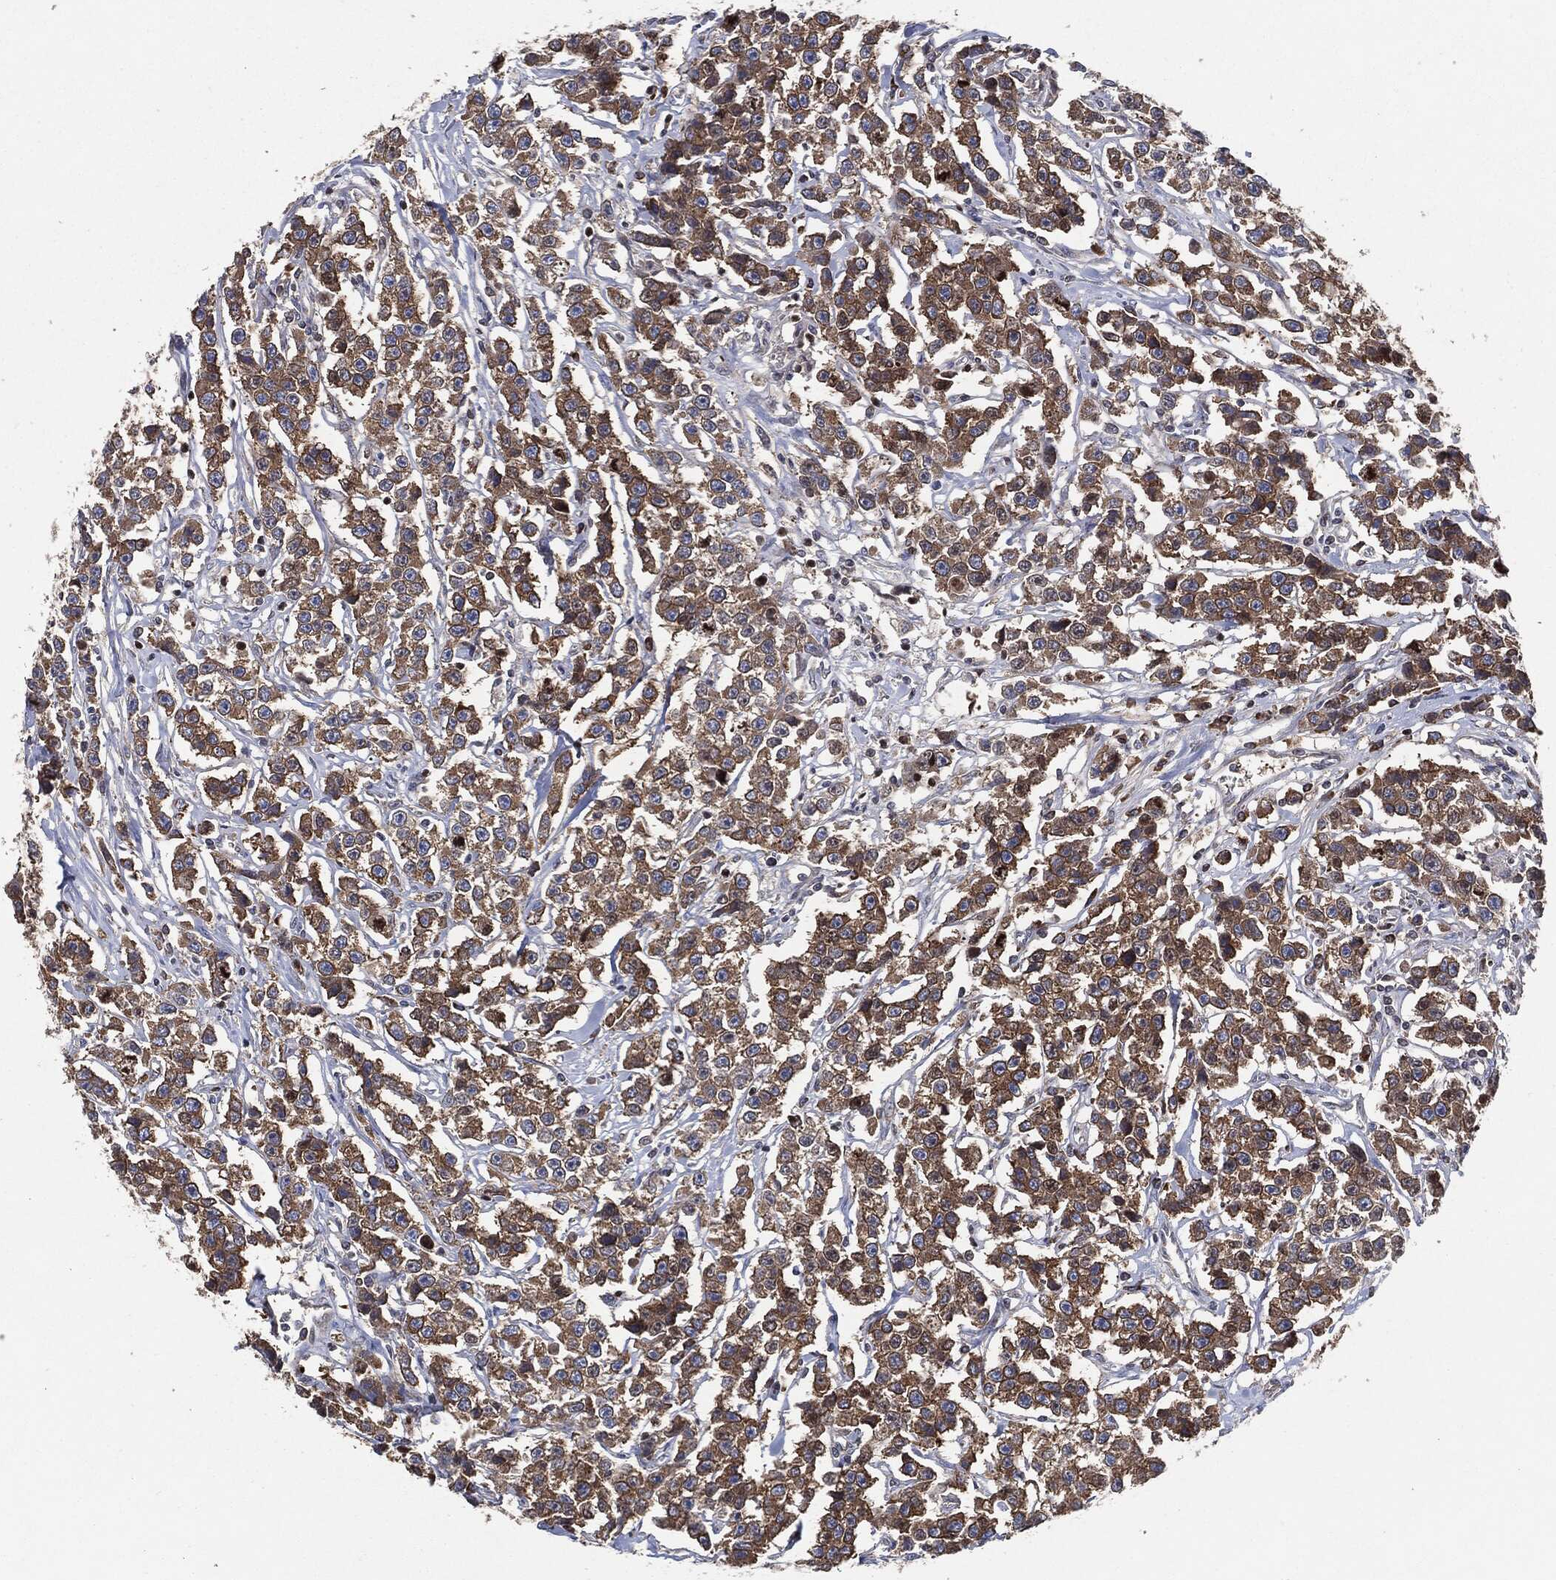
{"staining": {"intensity": "moderate", "quantity": ">75%", "location": "cytoplasmic/membranous"}, "tissue": "testis cancer", "cell_type": "Tumor cells", "image_type": "cancer", "snomed": [{"axis": "morphology", "description": "Seminoma, NOS"}, {"axis": "topography", "description": "Testis"}], "caption": "A high-resolution image shows immunohistochemistry staining of testis cancer, which demonstrates moderate cytoplasmic/membranous positivity in about >75% of tumor cells.", "gene": "EIF2S2", "patient": {"sex": "male", "age": 59}}